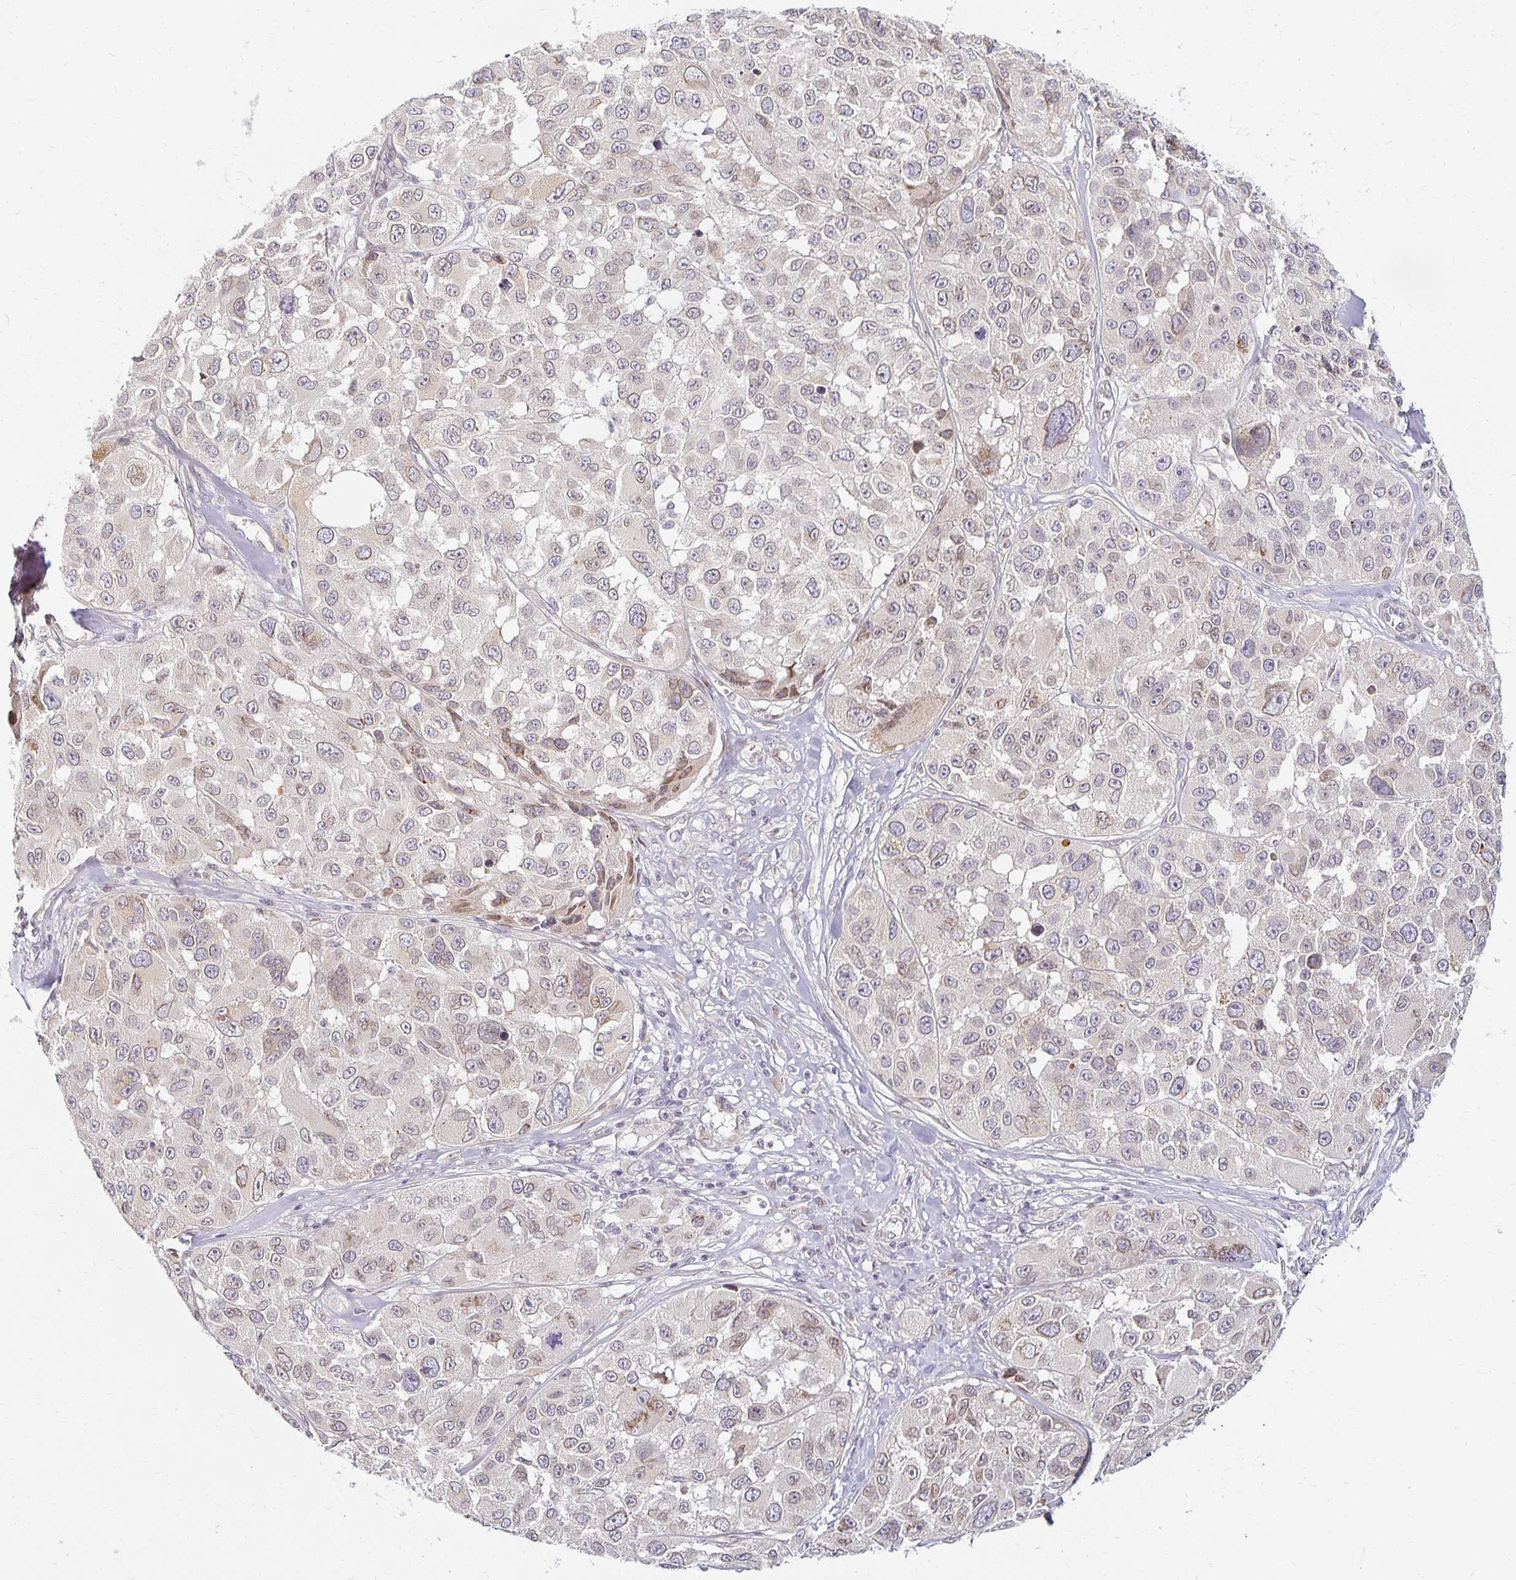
{"staining": {"intensity": "weak", "quantity": "<25%", "location": "cytoplasmic/membranous,nuclear"}, "tissue": "melanoma", "cell_type": "Tumor cells", "image_type": "cancer", "snomed": [{"axis": "morphology", "description": "Malignant melanoma, NOS"}, {"axis": "topography", "description": "Skin"}], "caption": "This is an immunohistochemistry histopathology image of human melanoma. There is no staining in tumor cells.", "gene": "EHF", "patient": {"sex": "female", "age": 66}}